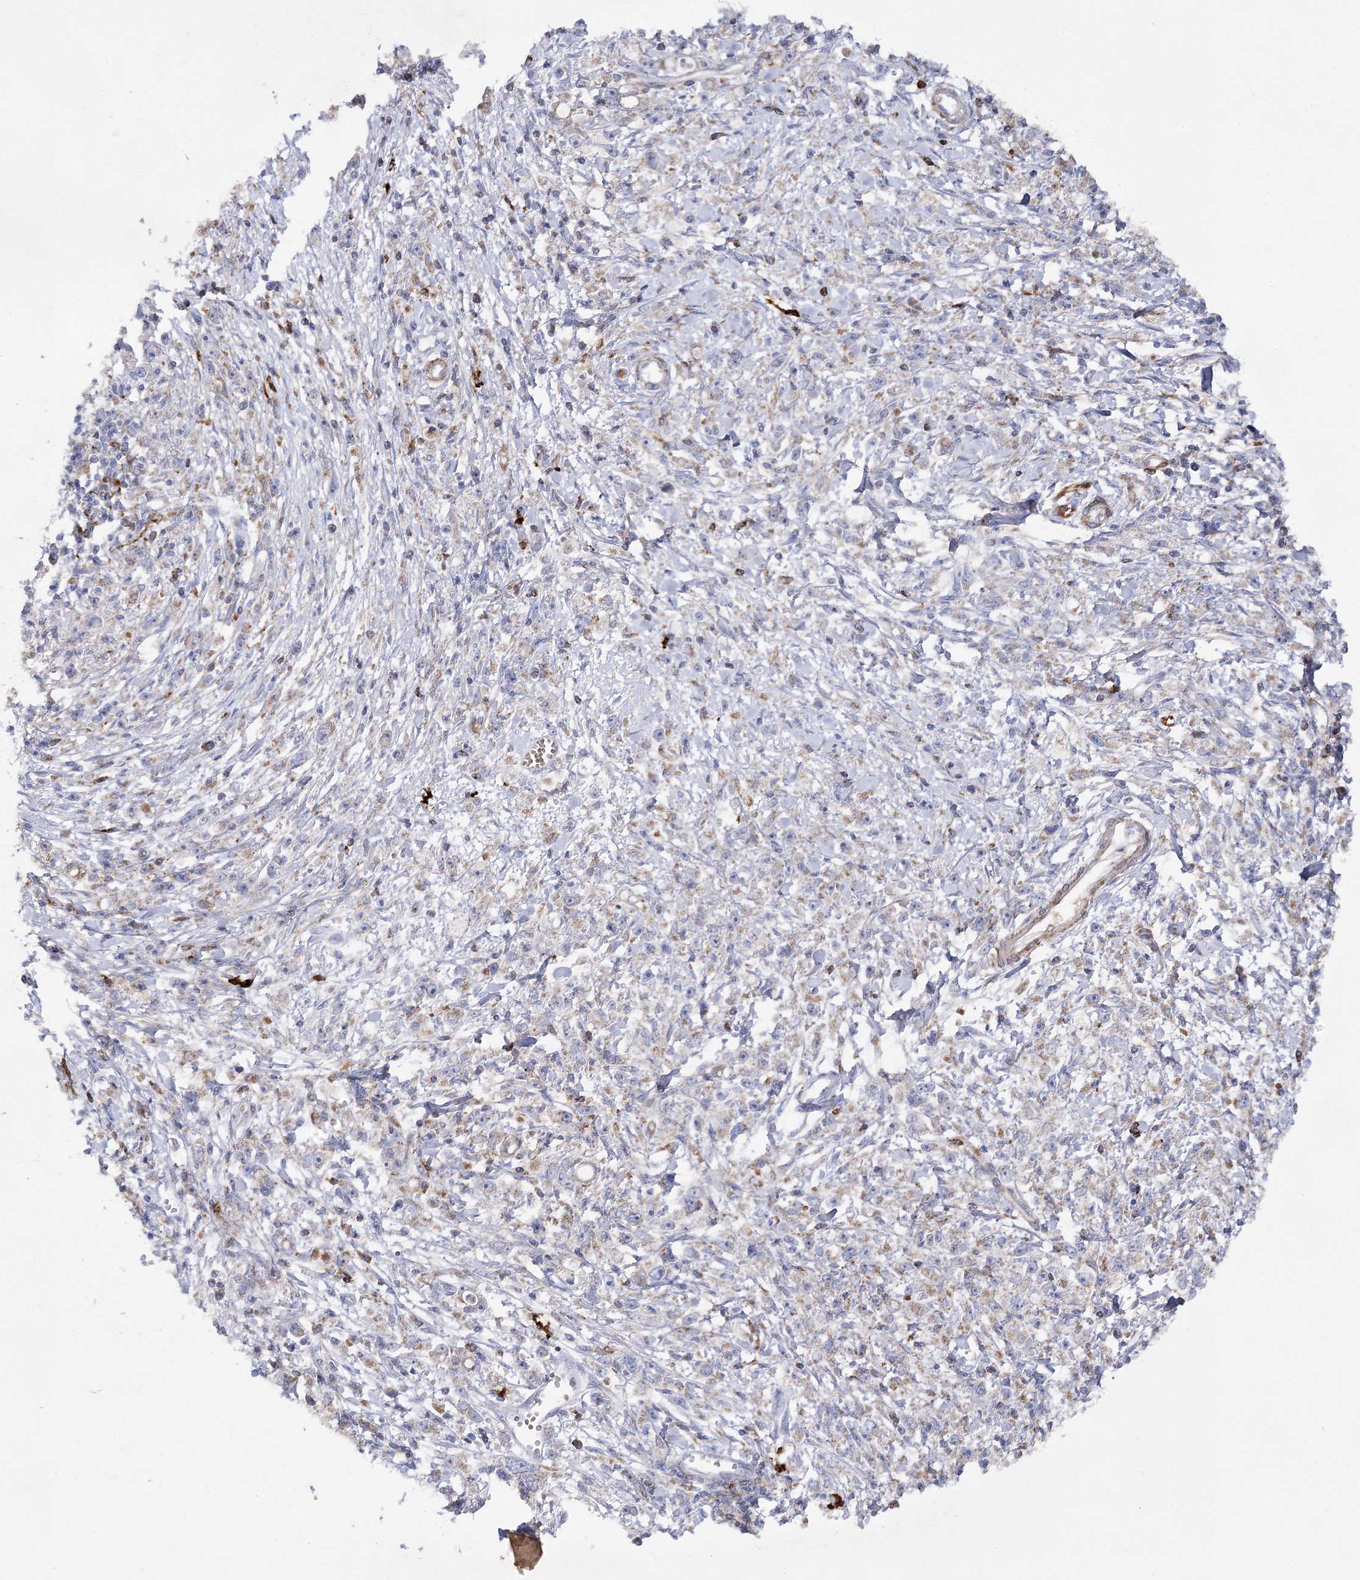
{"staining": {"intensity": "weak", "quantity": "25%-75%", "location": "cytoplasmic/membranous"}, "tissue": "stomach cancer", "cell_type": "Tumor cells", "image_type": "cancer", "snomed": [{"axis": "morphology", "description": "Adenocarcinoma, NOS"}, {"axis": "topography", "description": "Stomach"}], "caption": "High-magnification brightfield microscopy of stomach cancer stained with DAB (brown) and counterstained with hematoxylin (blue). tumor cells exhibit weak cytoplasmic/membranous expression is seen in about25%-75% of cells. (DAB IHC with brightfield microscopy, high magnification).", "gene": "COX15", "patient": {"sex": "female", "age": 59}}